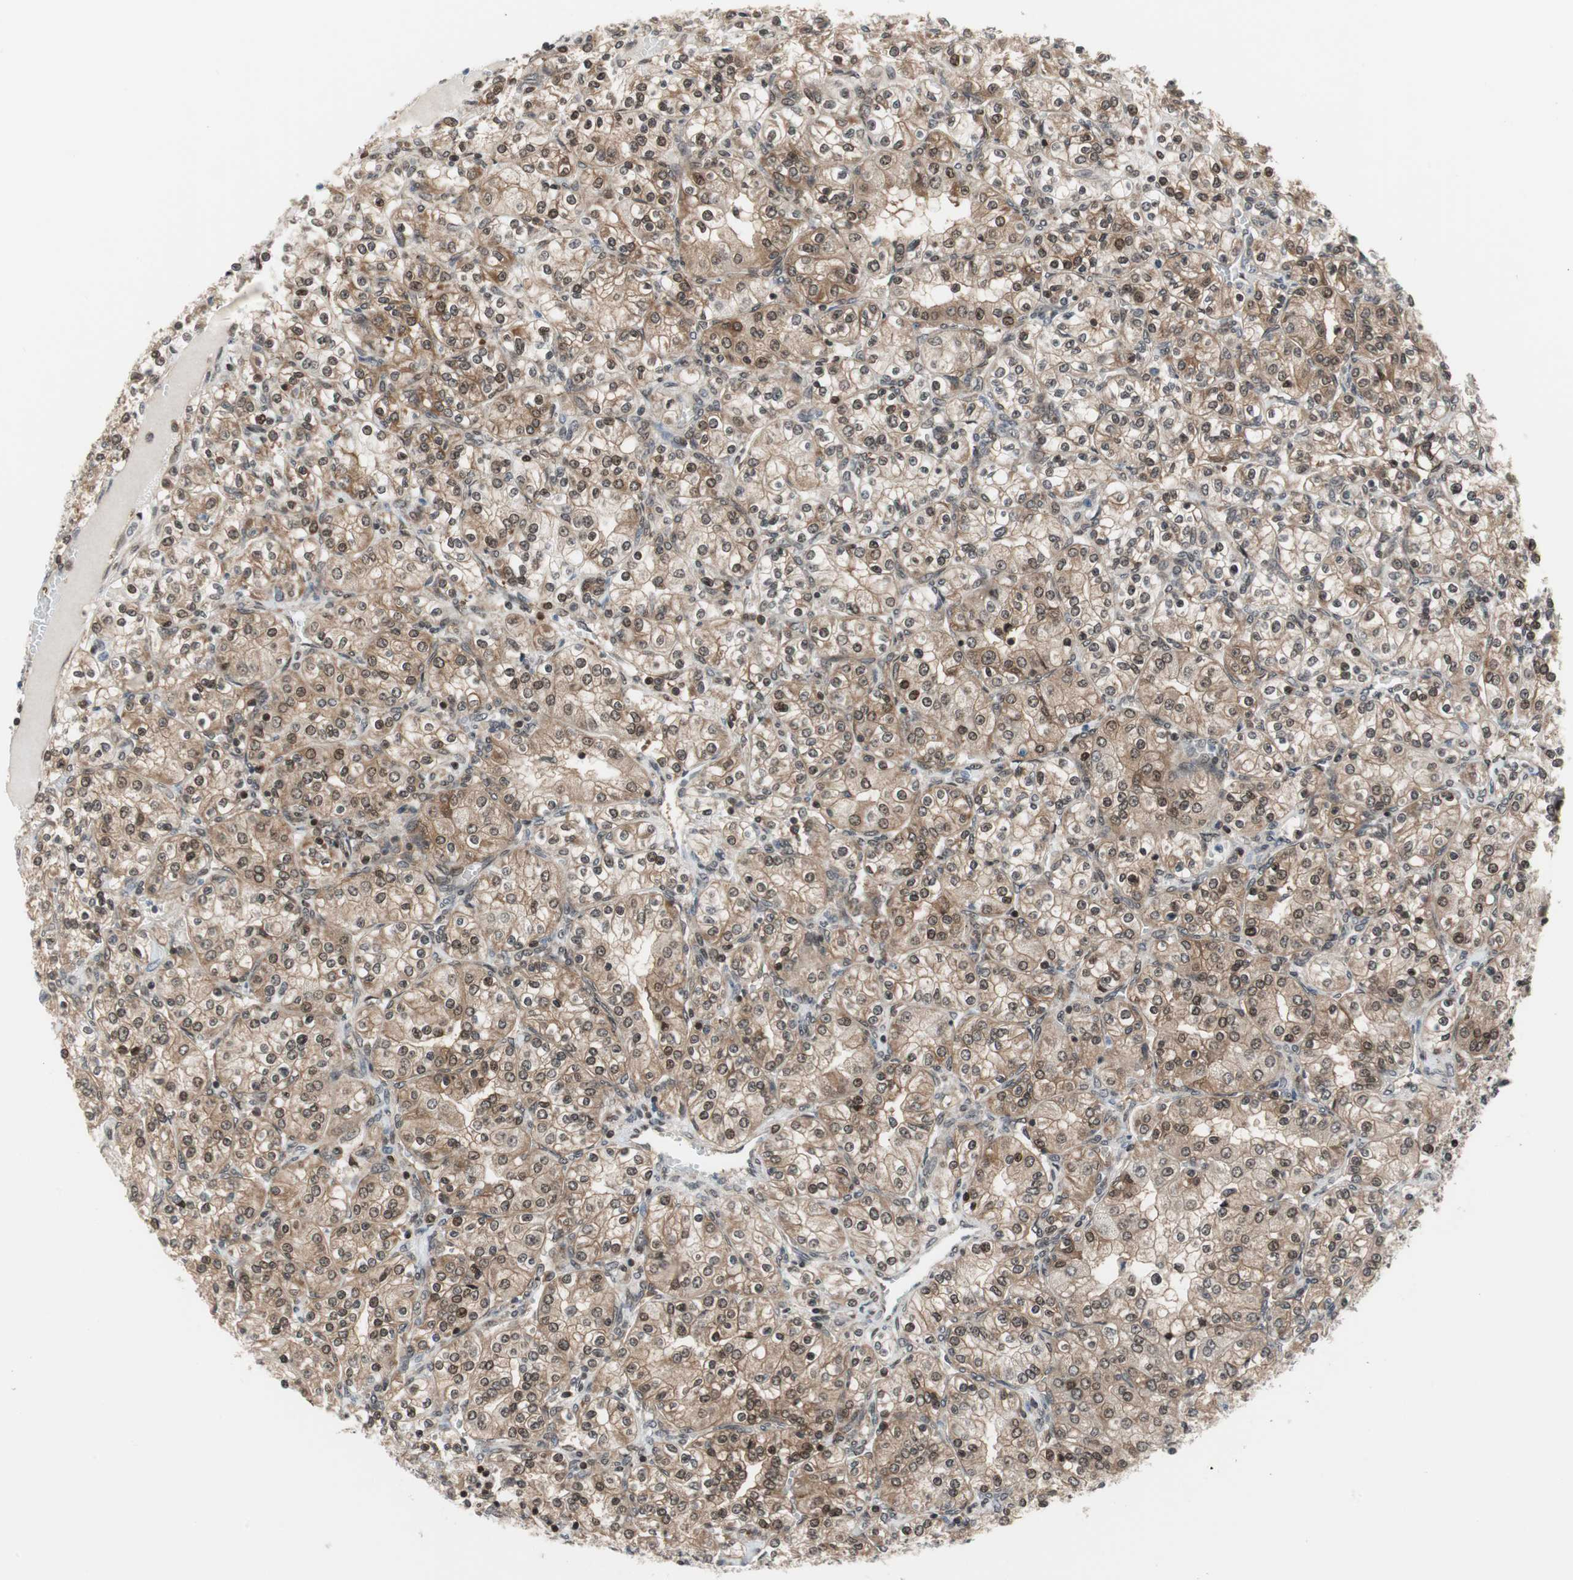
{"staining": {"intensity": "moderate", "quantity": "25%-75%", "location": "cytoplasmic/membranous"}, "tissue": "renal cancer", "cell_type": "Tumor cells", "image_type": "cancer", "snomed": [{"axis": "morphology", "description": "Adenocarcinoma, NOS"}, {"axis": "topography", "description": "Kidney"}], "caption": "Protein expression by IHC demonstrates moderate cytoplasmic/membranous staining in approximately 25%-75% of tumor cells in adenocarcinoma (renal).", "gene": "ZNF512B", "patient": {"sex": "male", "age": 77}}